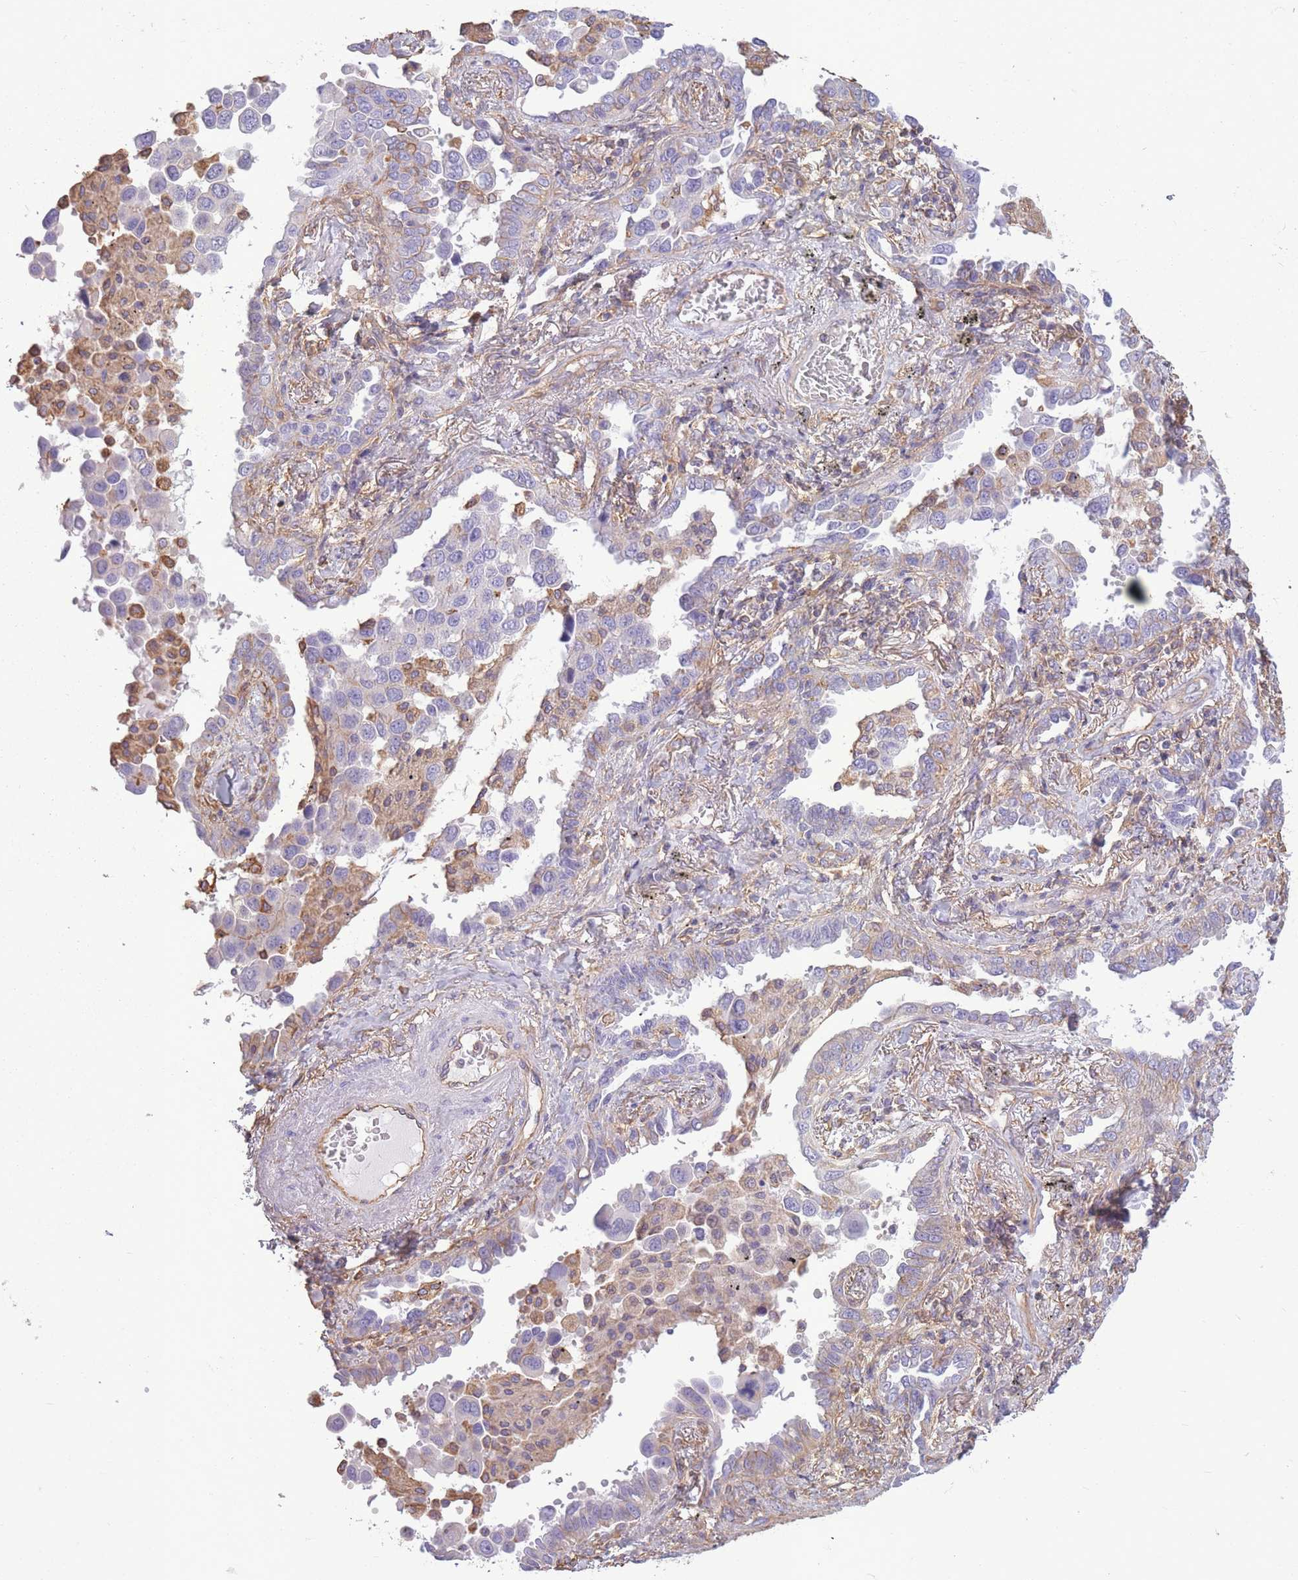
{"staining": {"intensity": "negative", "quantity": "none", "location": "none"}, "tissue": "lung cancer", "cell_type": "Tumor cells", "image_type": "cancer", "snomed": [{"axis": "morphology", "description": "Adenocarcinoma, NOS"}, {"axis": "topography", "description": "Lung"}], "caption": "Tumor cells are negative for brown protein staining in adenocarcinoma (lung). (IHC, brightfield microscopy, high magnification).", "gene": "ADD1", "patient": {"sex": "male", "age": 67}}